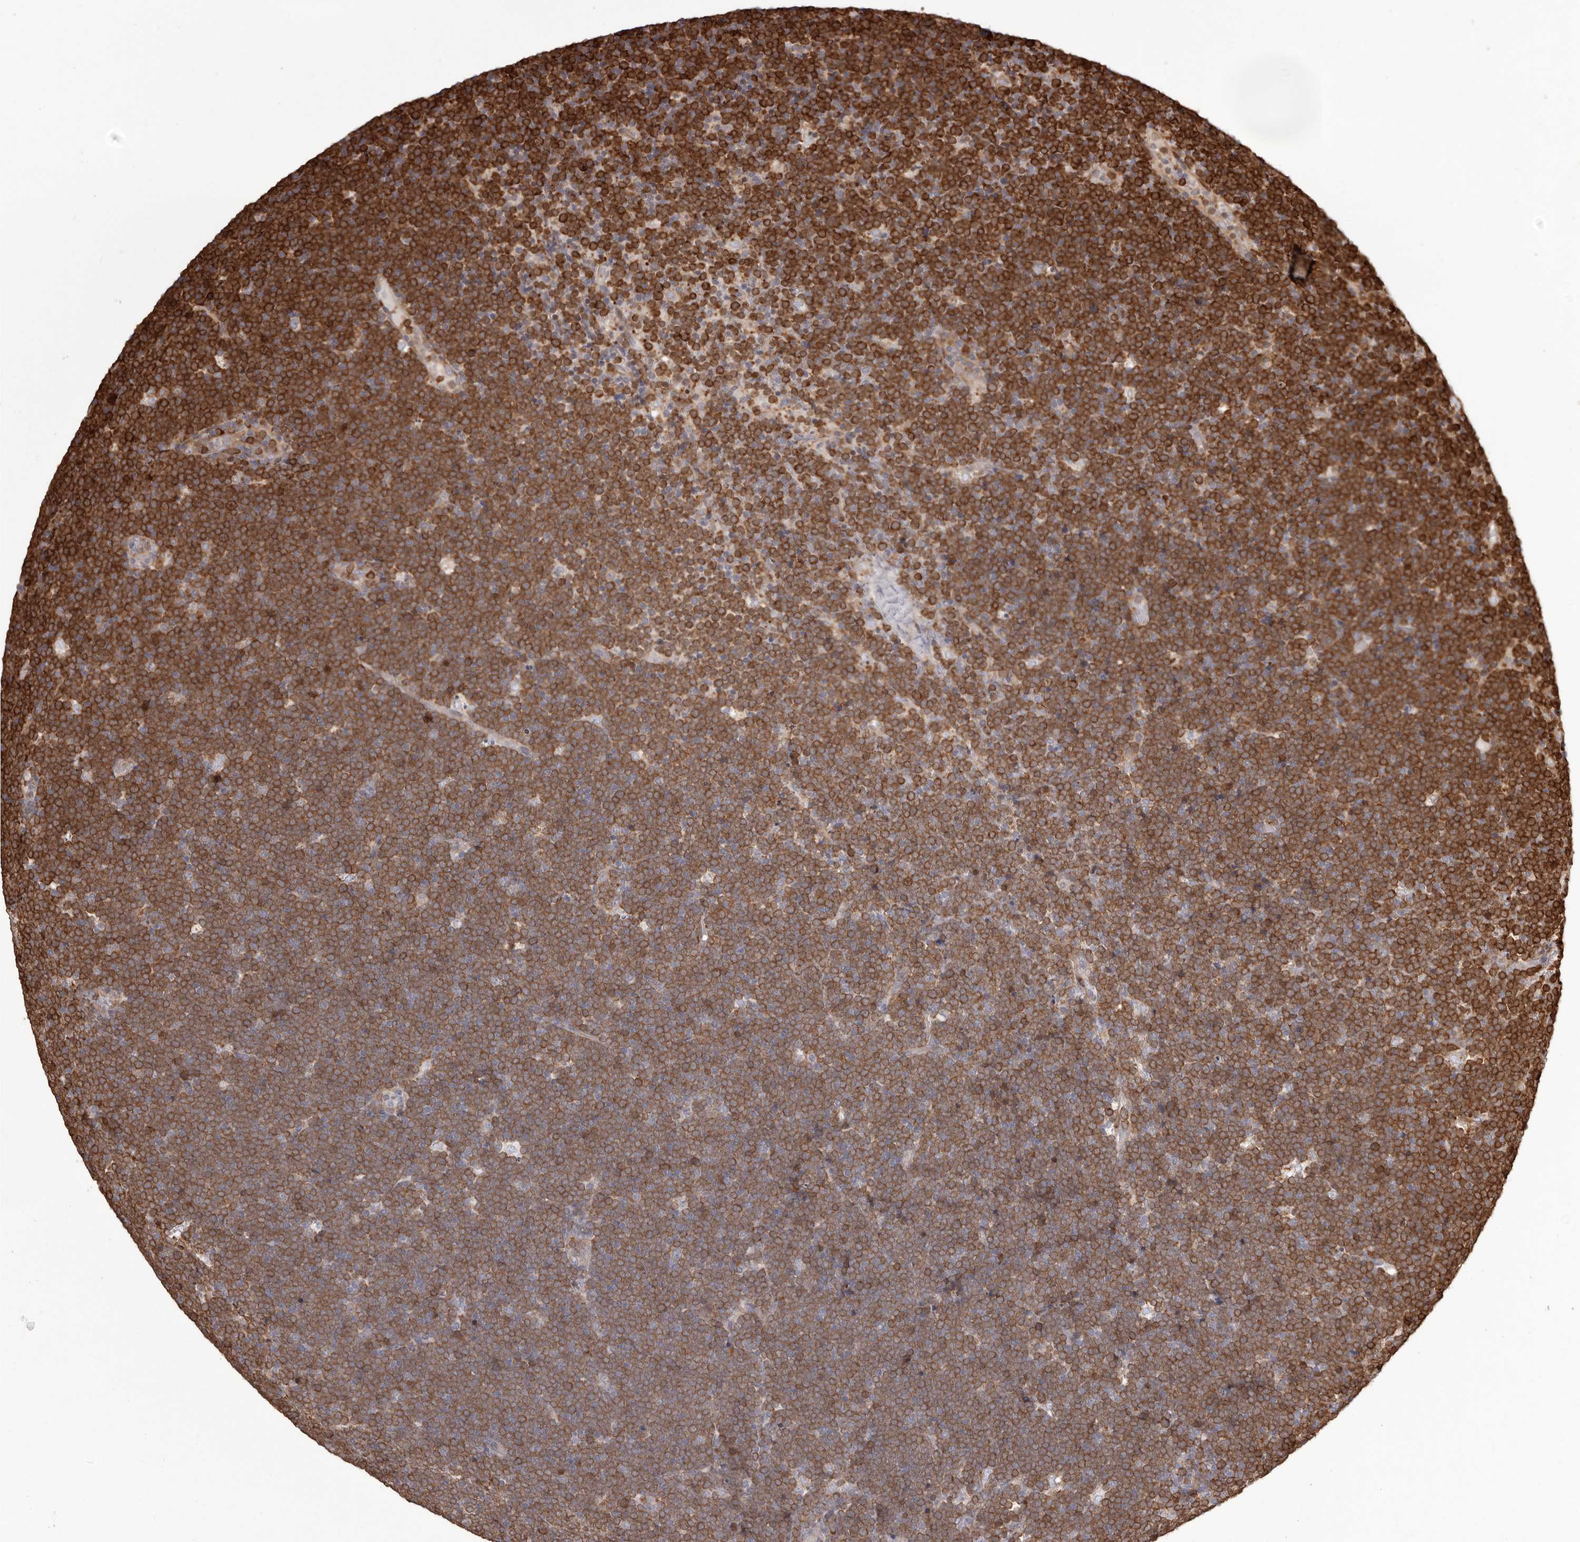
{"staining": {"intensity": "strong", "quantity": ">75%", "location": "cytoplasmic/membranous"}, "tissue": "lymphoma", "cell_type": "Tumor cells", "image_type": "cancer", "snomed": [{"axis": "morphology", "description": "Malignant lymphoma, non-Hodgkin's type, High grade"}, {"axis": "topography", "description": "Lymph node"}], "caption": "There is high levels of strong cytoplasmic/membranous staining in tumor cells of lymphoma, as demonstrated by immunohistochemical staining (brown color).", "gene": "GFOD1", "patient": {"sex": "male", "age": 13}}